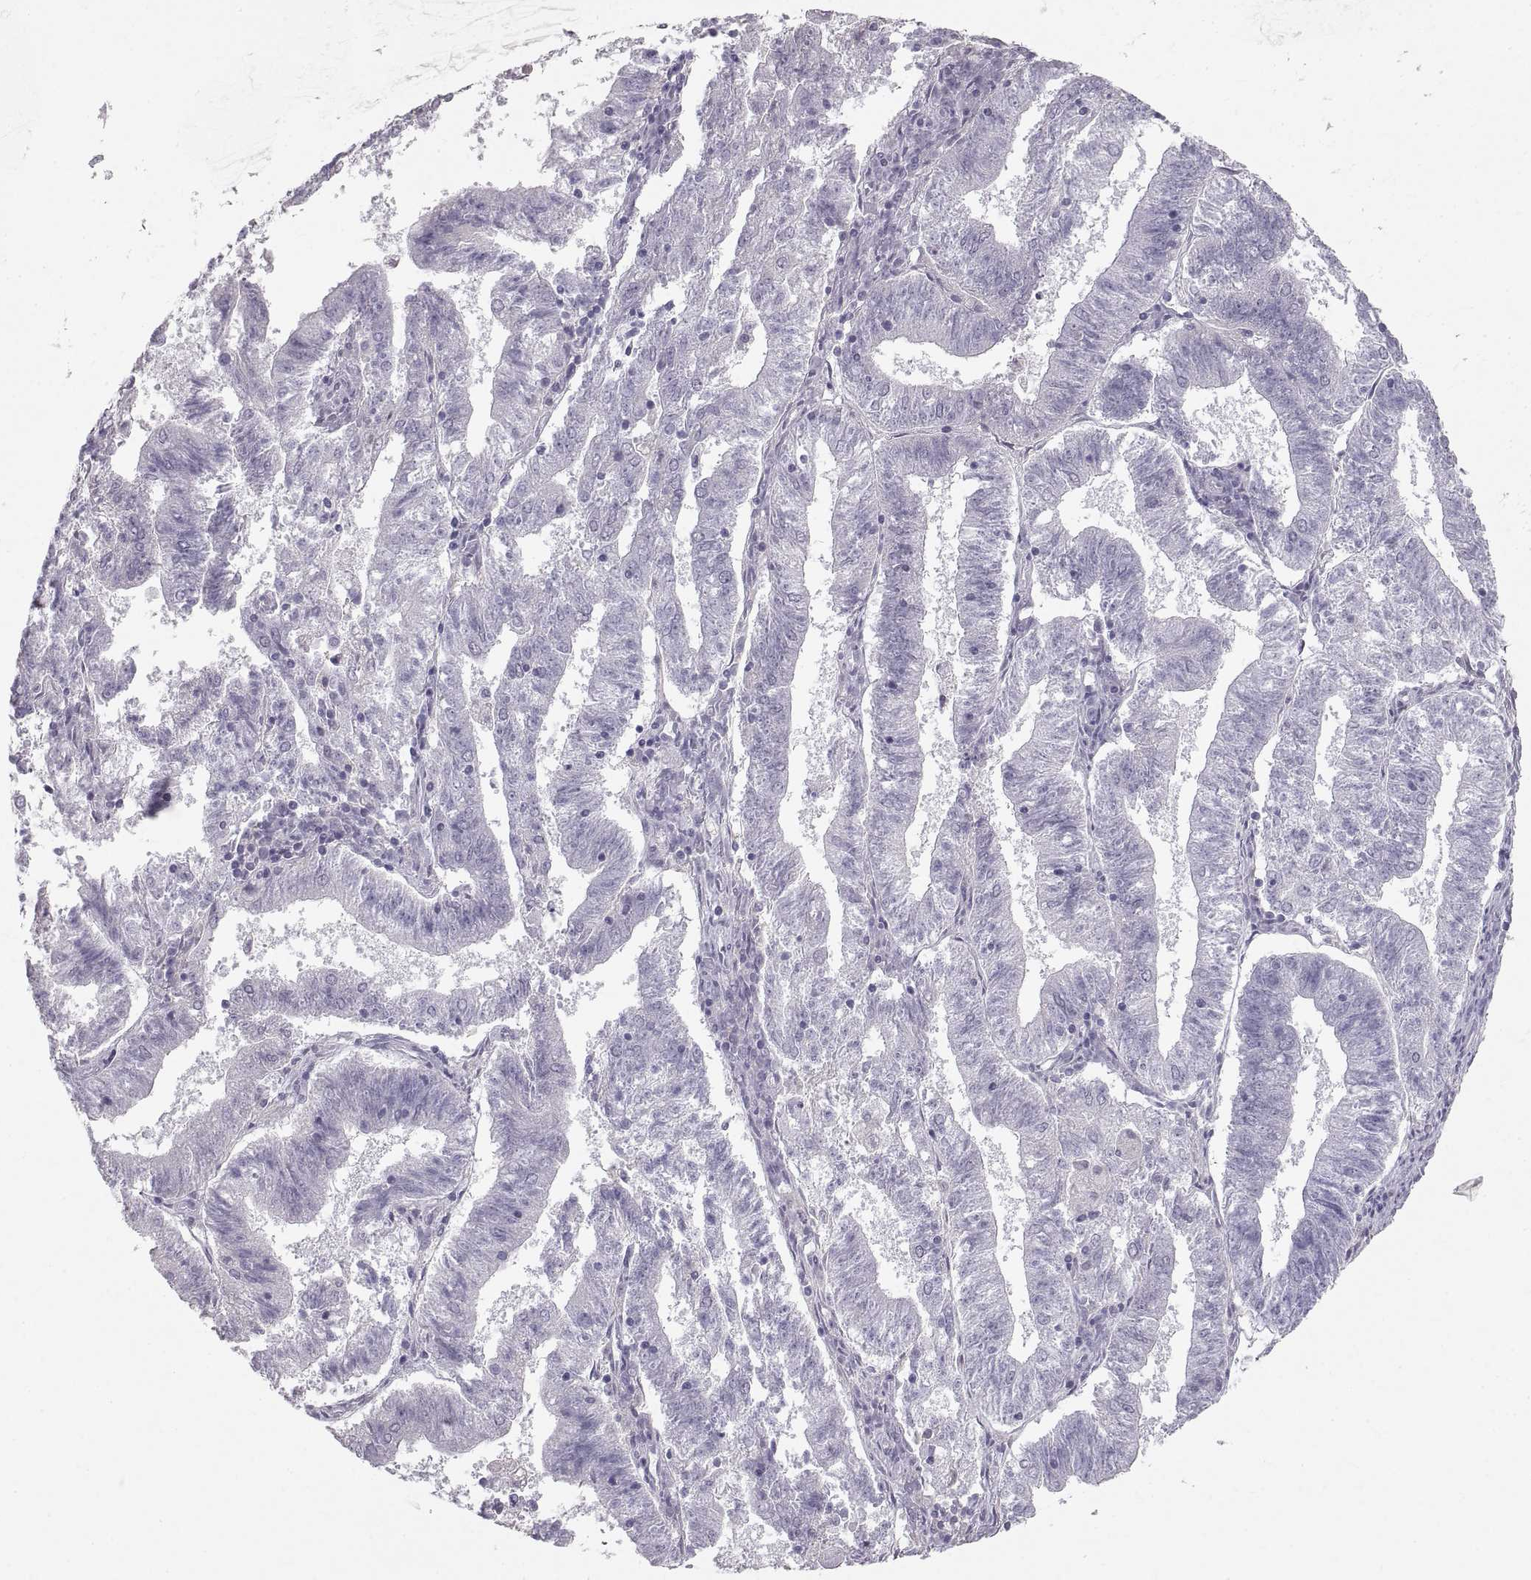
{"staining": {"intensity": "negative", "quantity": "none", "location": "none"}, "tissue": "endometrial cancer", "cell_type": "Tumor cells", "image_type": "cancer", "snomed": [{"axis": "morphology", "description": "Adenocarcinoma, NOS"}, {"axis": "topography", "description": "Endometrium"}], "caption": "Endometrial cancer (adenocarcinoma) stained for a protein using immunohistochemistry (IHC) reveals no expression tumor cells.", "gene": "NANOS3", "patient": {"sex": "female", "age": 82}}